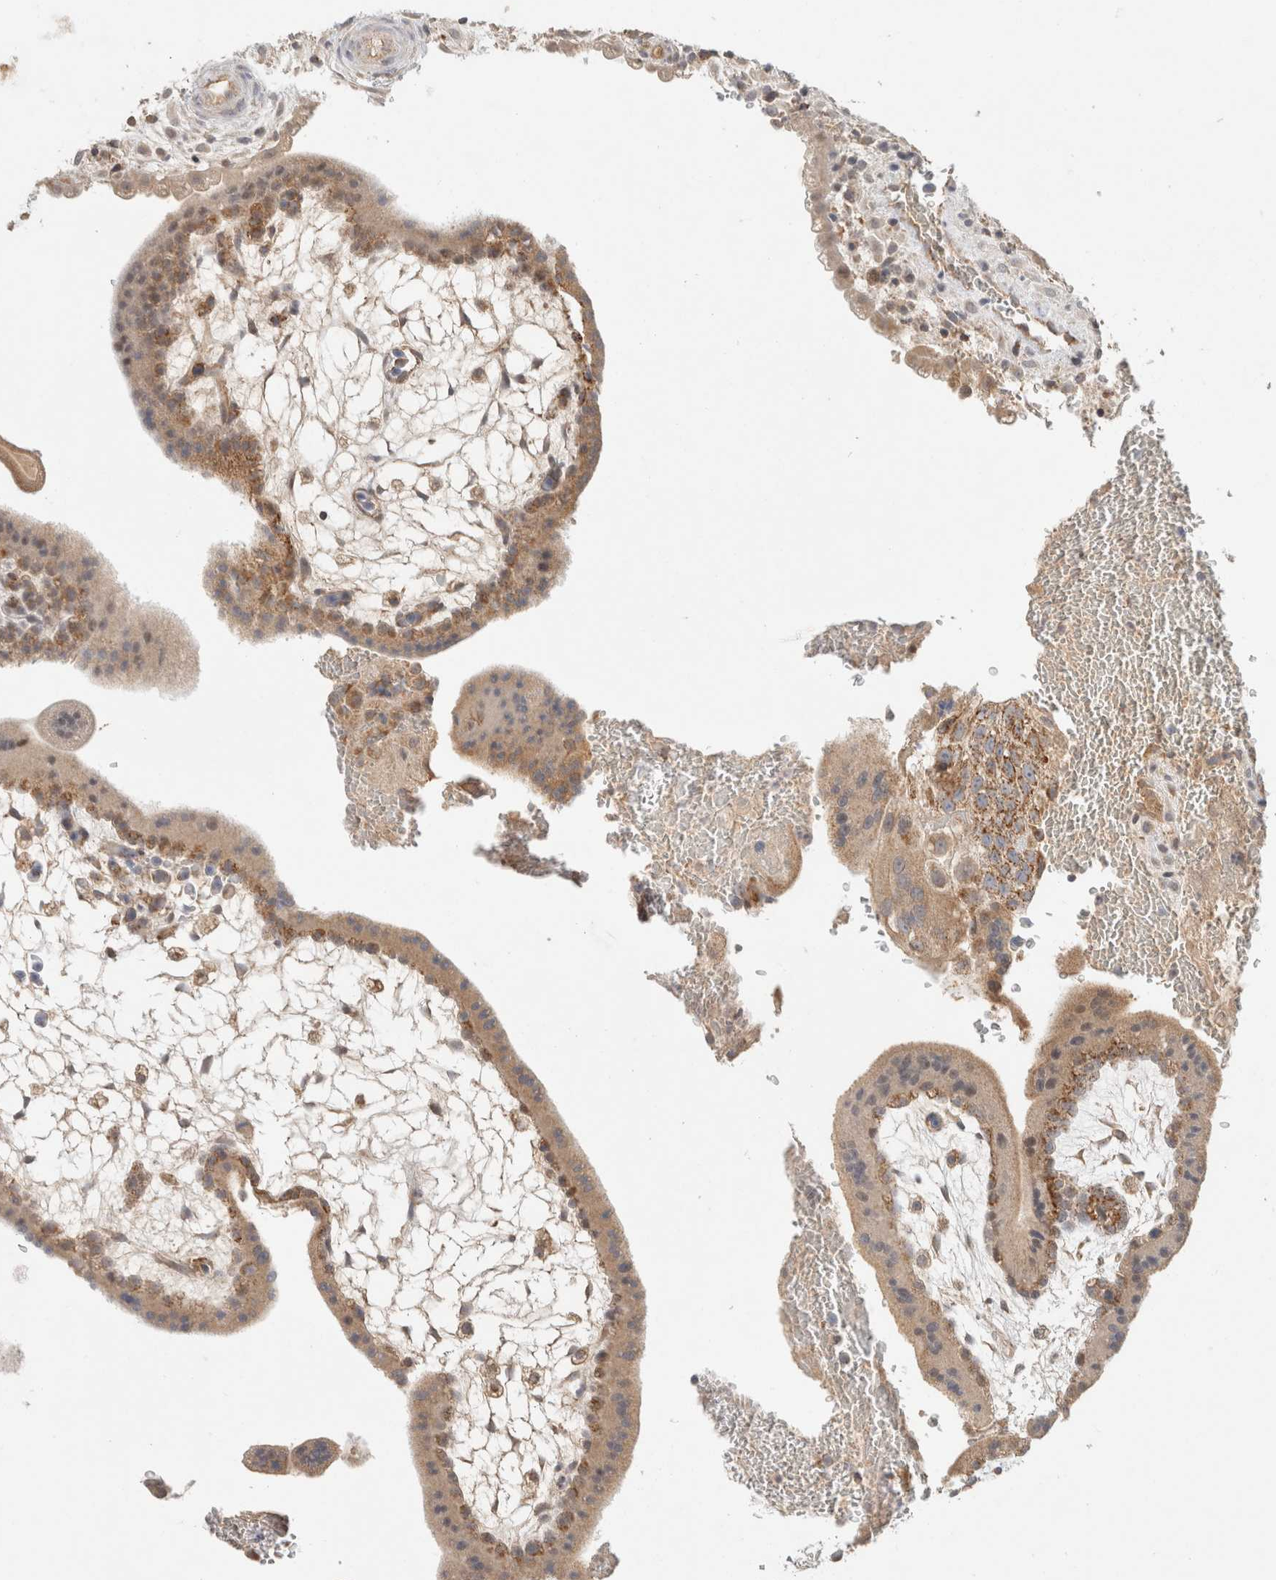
{"staining": {"intensity": "moderate", "quantity": ">75%", "location": "cytoplasmic/membranous"}, "tissue": "placenta", "cell_type": "Trophoblastic cells", "image_type": "normal", "snomed": [{"axis": "morphology", "description": "Normal tissue, NOS"}, {"axis": "topography", "description": "Placenta"}], "caption": "Moderate cytoplasmic/membranous positivity for a protein is identified in approximately >75% of trophoblastic cells of normal placenta using IHC.", "gene": "MRM3", "patient": {"sex": "female", "age": 35}}